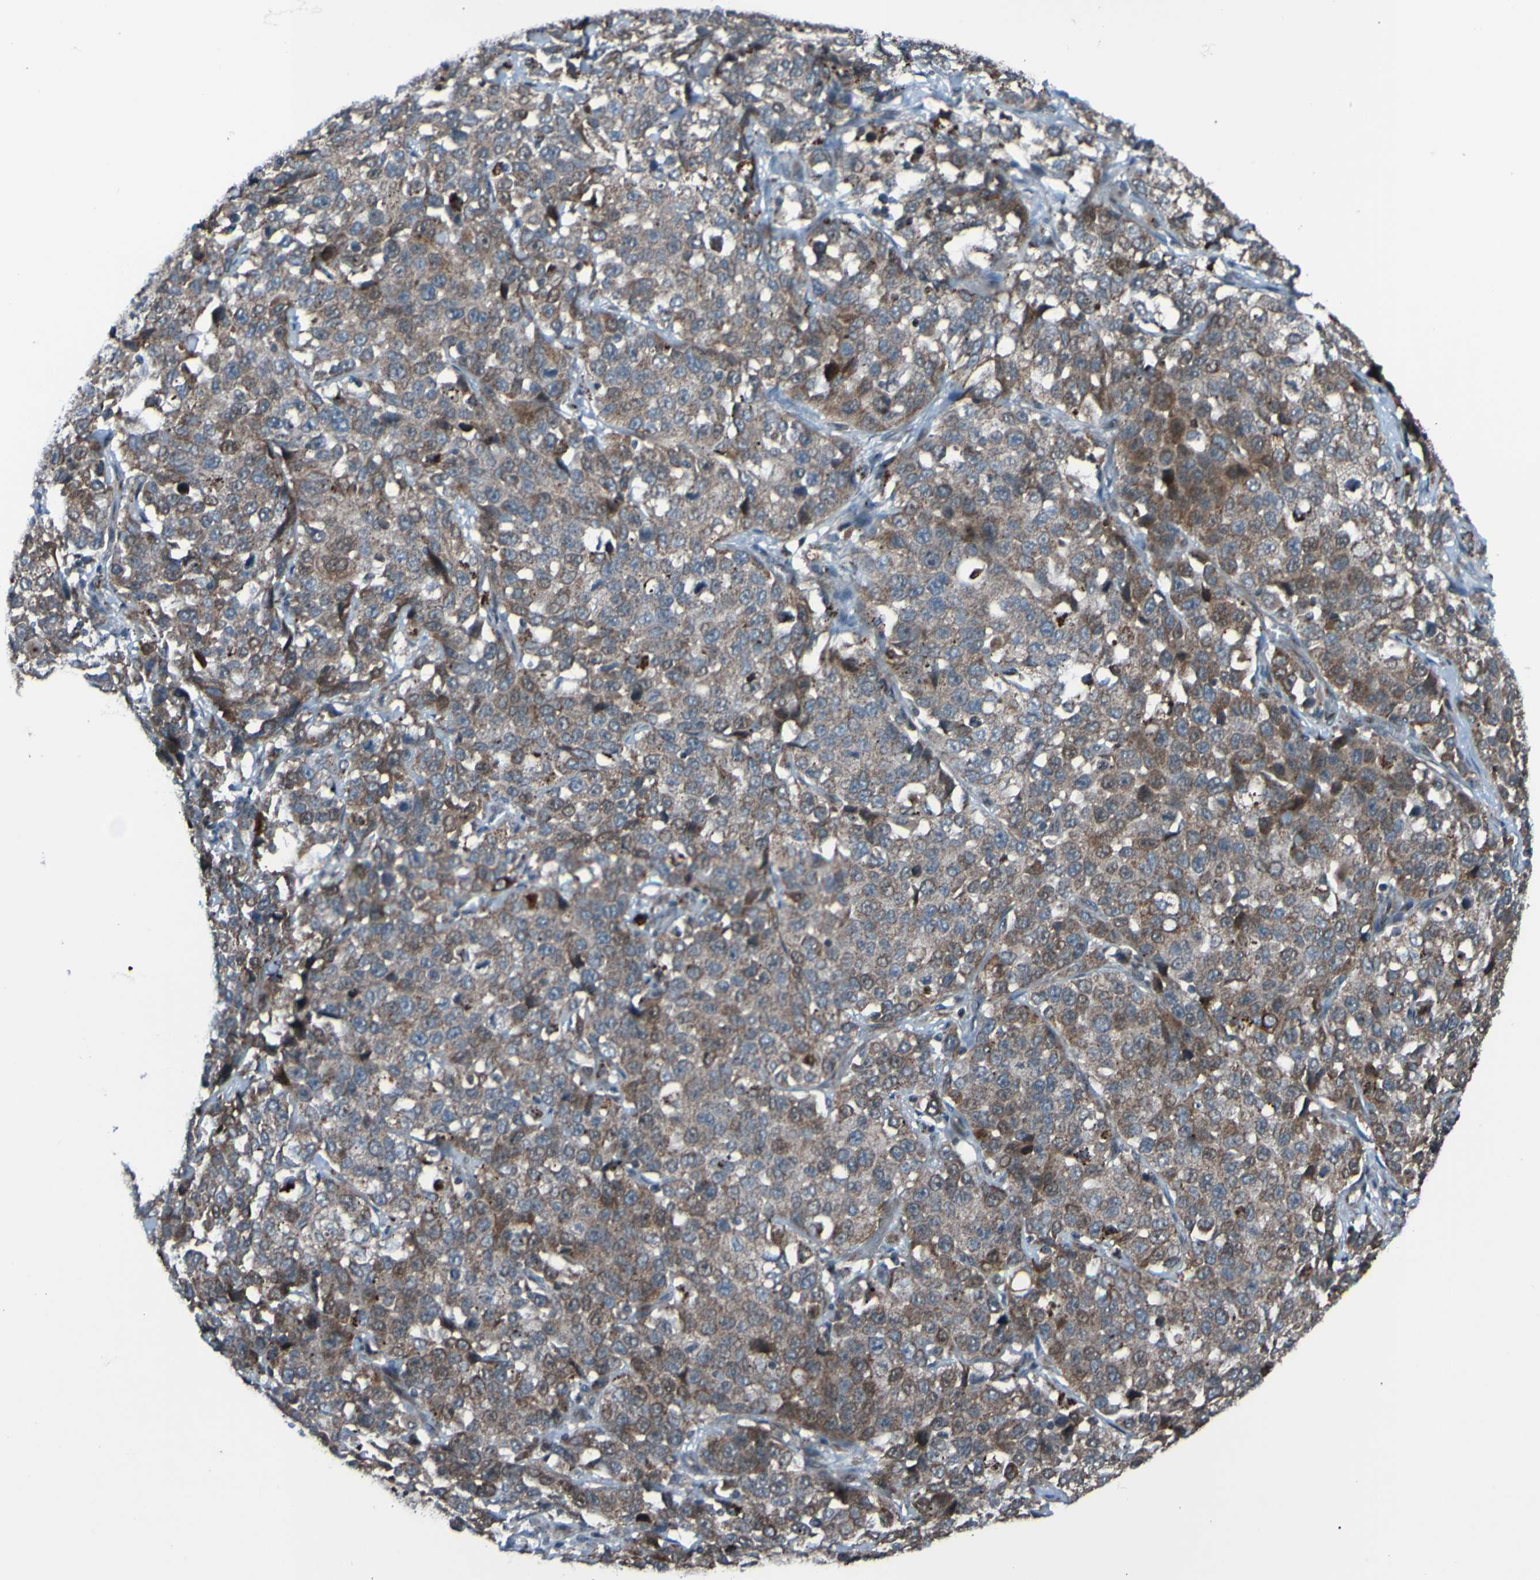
{"staining": {"intensity": "moderate", "quantity": "25%-75%", "location": "cytoplasmic/membranous"}, "tissue": "stomach cancer", "cell_type": "Tumor cells", "image_type": "cancer", "snomed": [{"axis": "morphology", "description": "Normal tissue, NOS"}, {"axis": "morphology", "description": "Adenocarcinoma, NOS"}, {"axis": "topography", "description": "Stomach"}], "caption": "Protein staining shows moderate cytoplasmic/membranous positivity in approximately 25%-75% of tumor cells in stomach cancer (adenocarcinoma).", "gene": "UNG", "patient": {"sex": "male", "age": 48}}